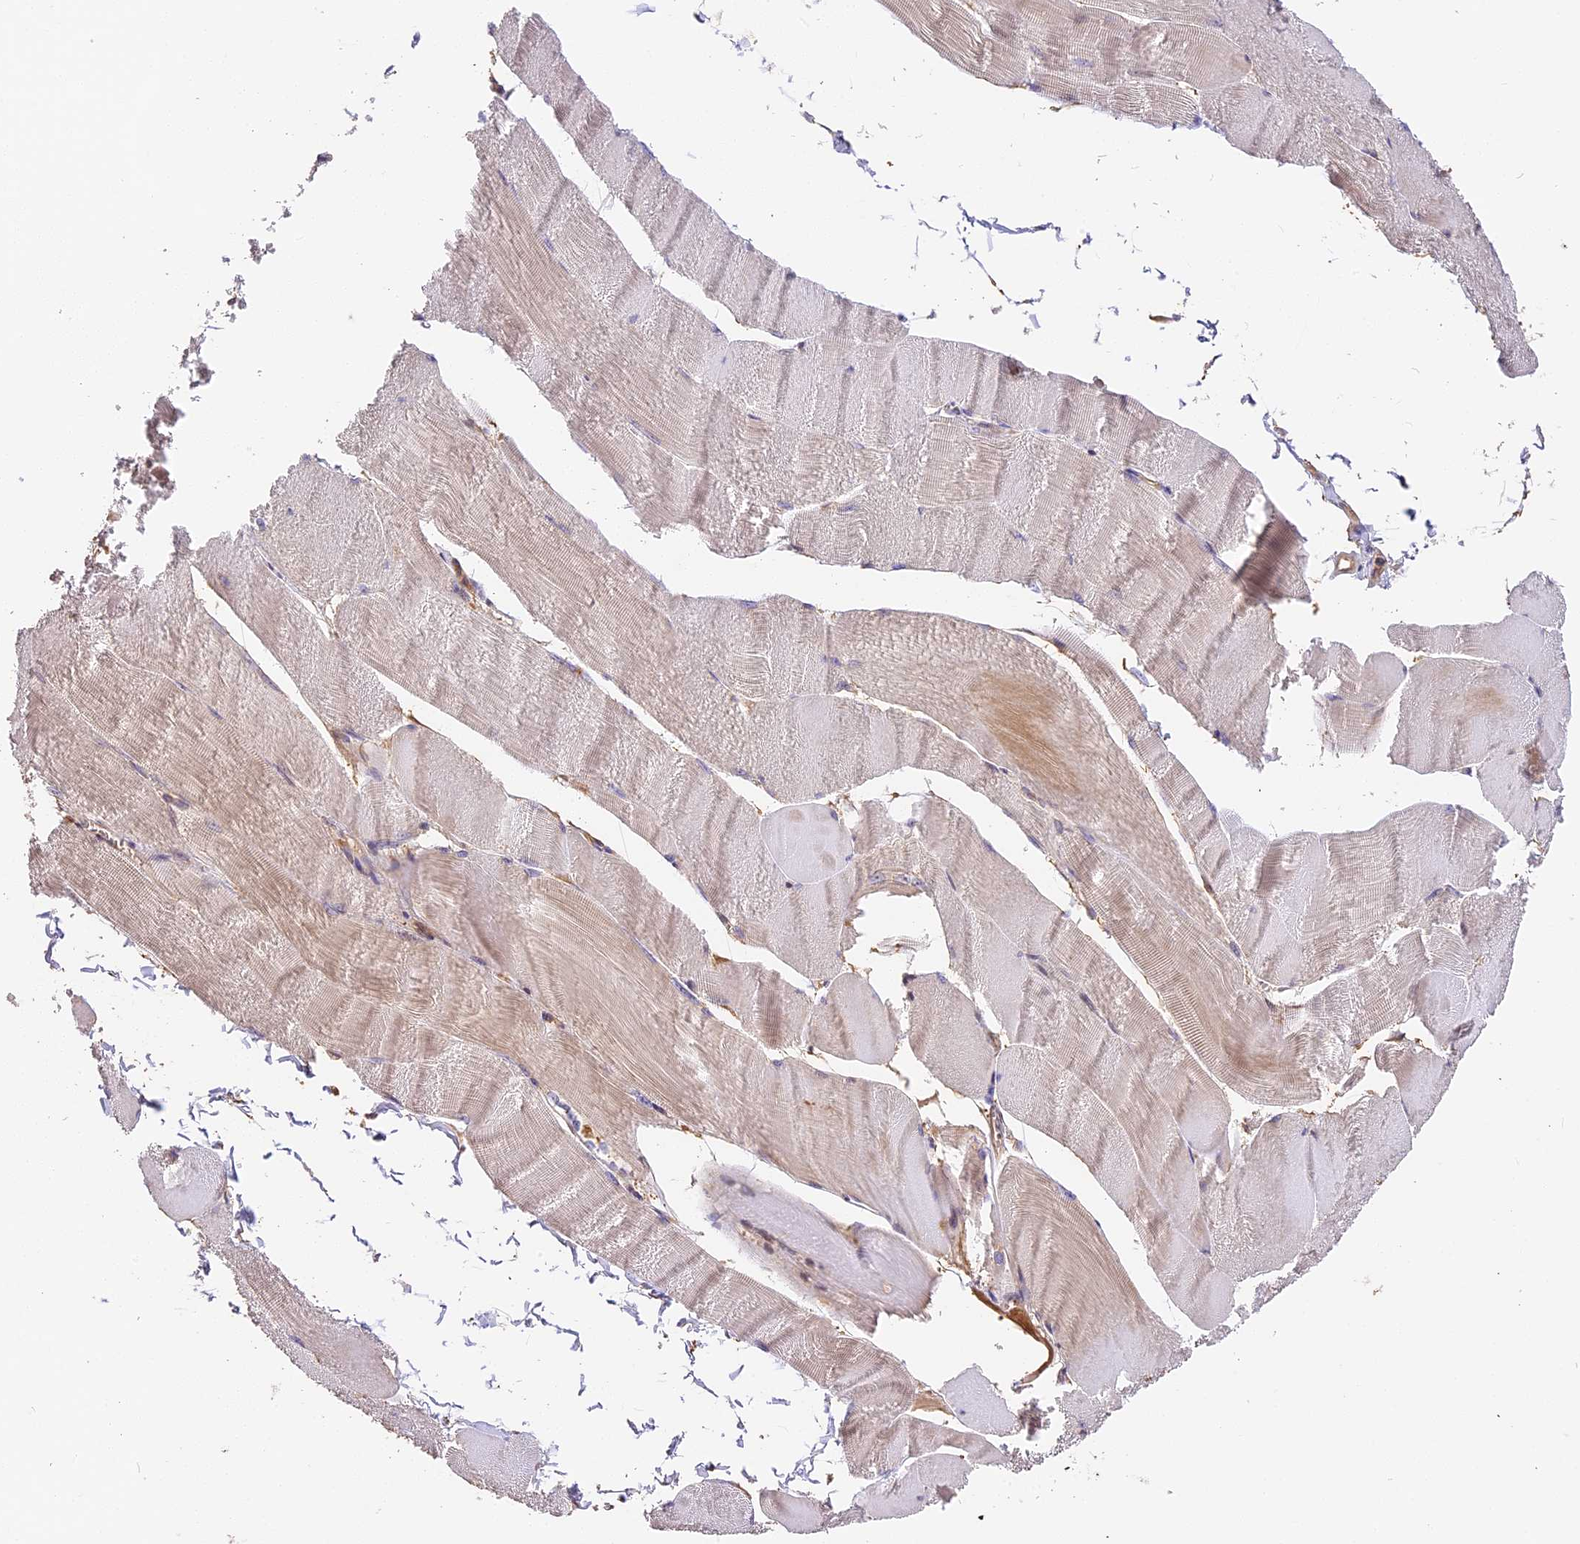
{"staining": {"intensity": "weak", "quantity": "25%-75%", "location": "cytoplasmic/membranous"}, "tissue": "skeletal muscle", "cell_type": "Myocytes", "image_type": "normal", "snomed": [{"axis": "morphology", "description": "Normal tissue, NOS"}, {"axis": "morphology", "description": "Basal cell carcinoma"}, {"axis": "topography", "description": "Skeletal muscle"}], "caption": "This is a micrograph of immunohistochemistry (IHC) staining of unremarkable skeletal muscle, which shows weak positivity in the cytoplasmic/membranous of myocytes.", "gene": "ARHGAP17", "patient": {"sex": "female", "age": 64}}